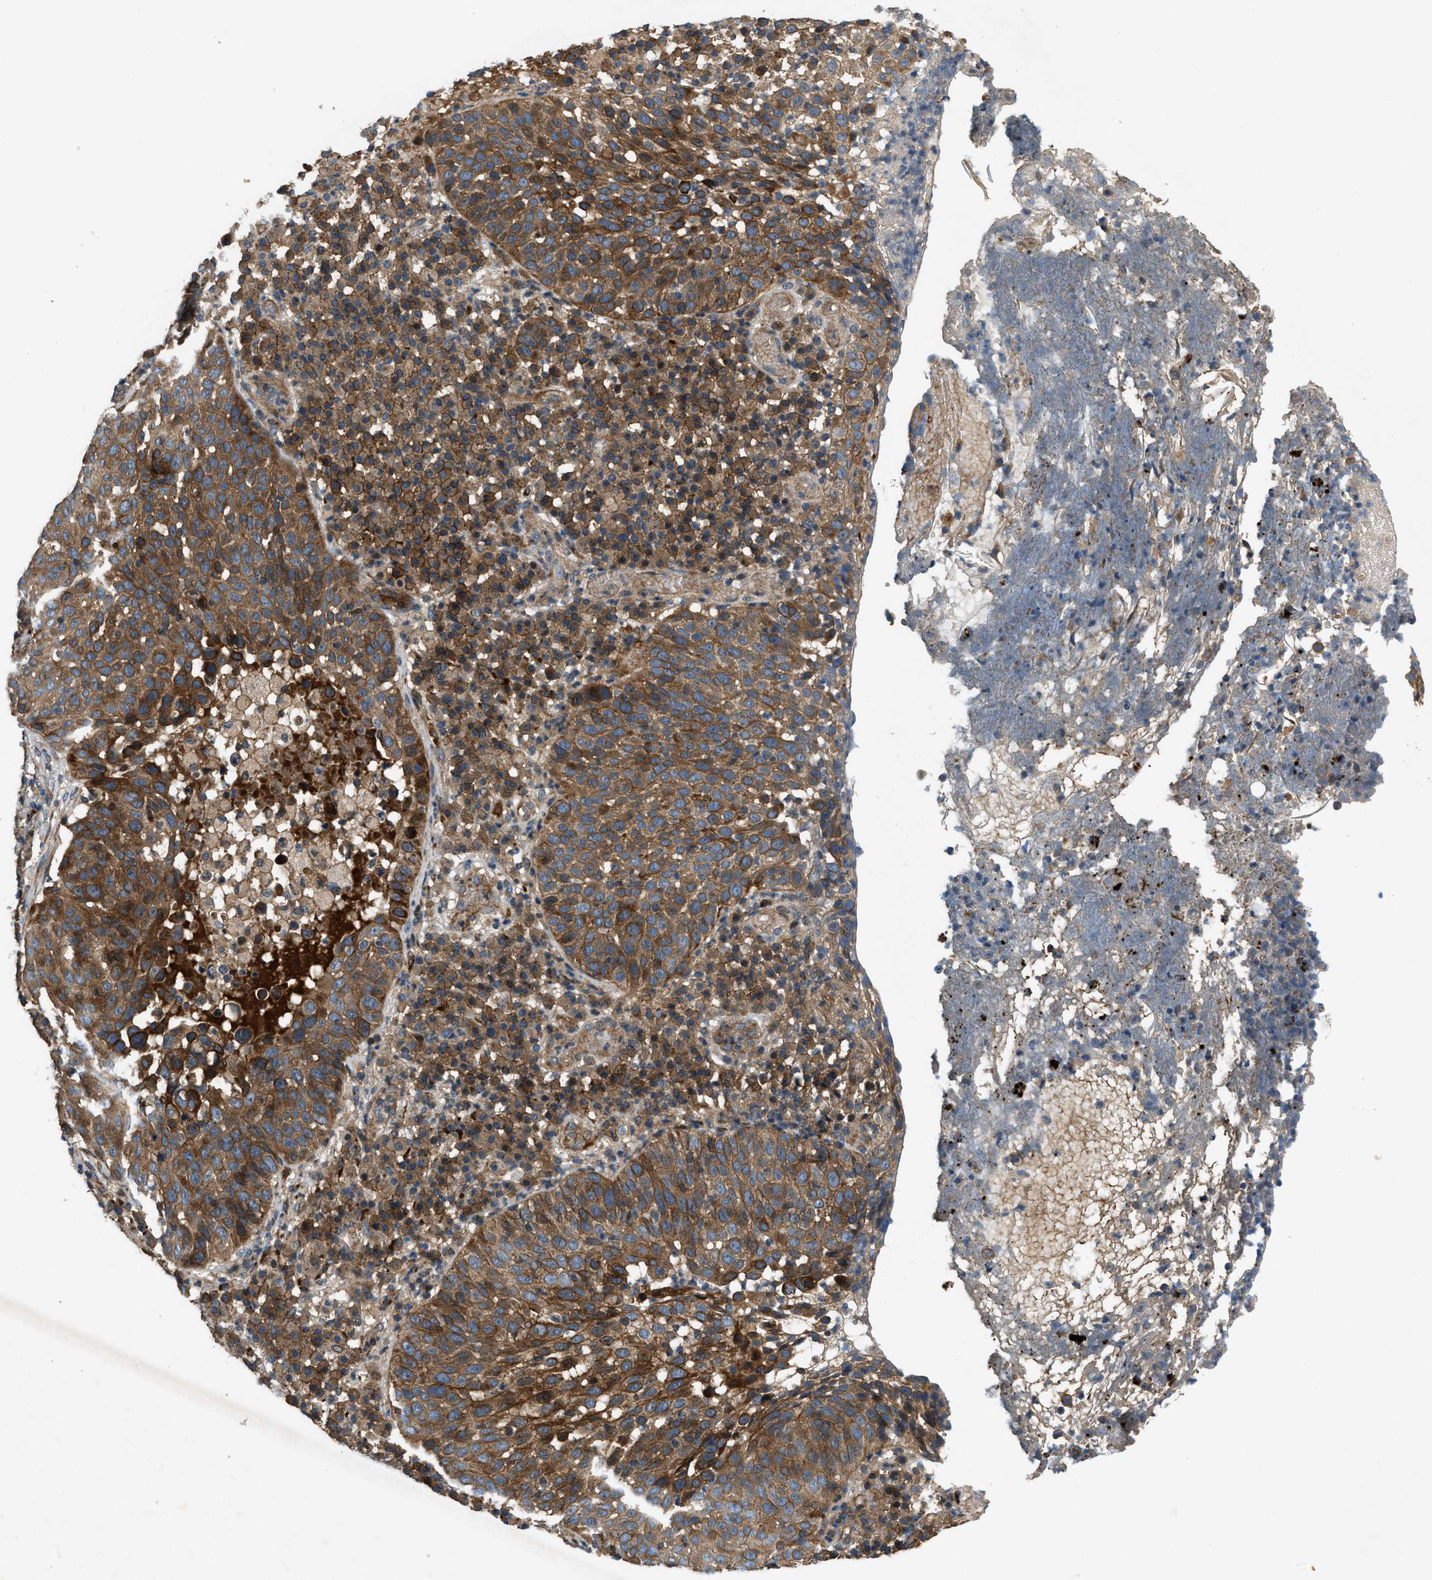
{"staining": {"intensity": "moderate", "quantity": ">75%", "location": "cytoplasmic/membranous"}, "tissue": "skin cancer", "cell_type": "Tumor cells", "image_type": "cancer", "snomed": [{"axis": "morphology", "description": "Squamous cell carcinoma in situ, NOS"}, {"axis": "morphology", "description": "Squamous cell carcinoma, NOS"}, {"axis": "topography", "description": "Skin"}], "caption": "The image shows staining of squamous cell carcinoma (skin), revealing moderate cytoplasmic/membranous protein staining (brown color) within tumor cells.", "gene": "CNNM3", "patient": {"sex": "male", "age": 93}}